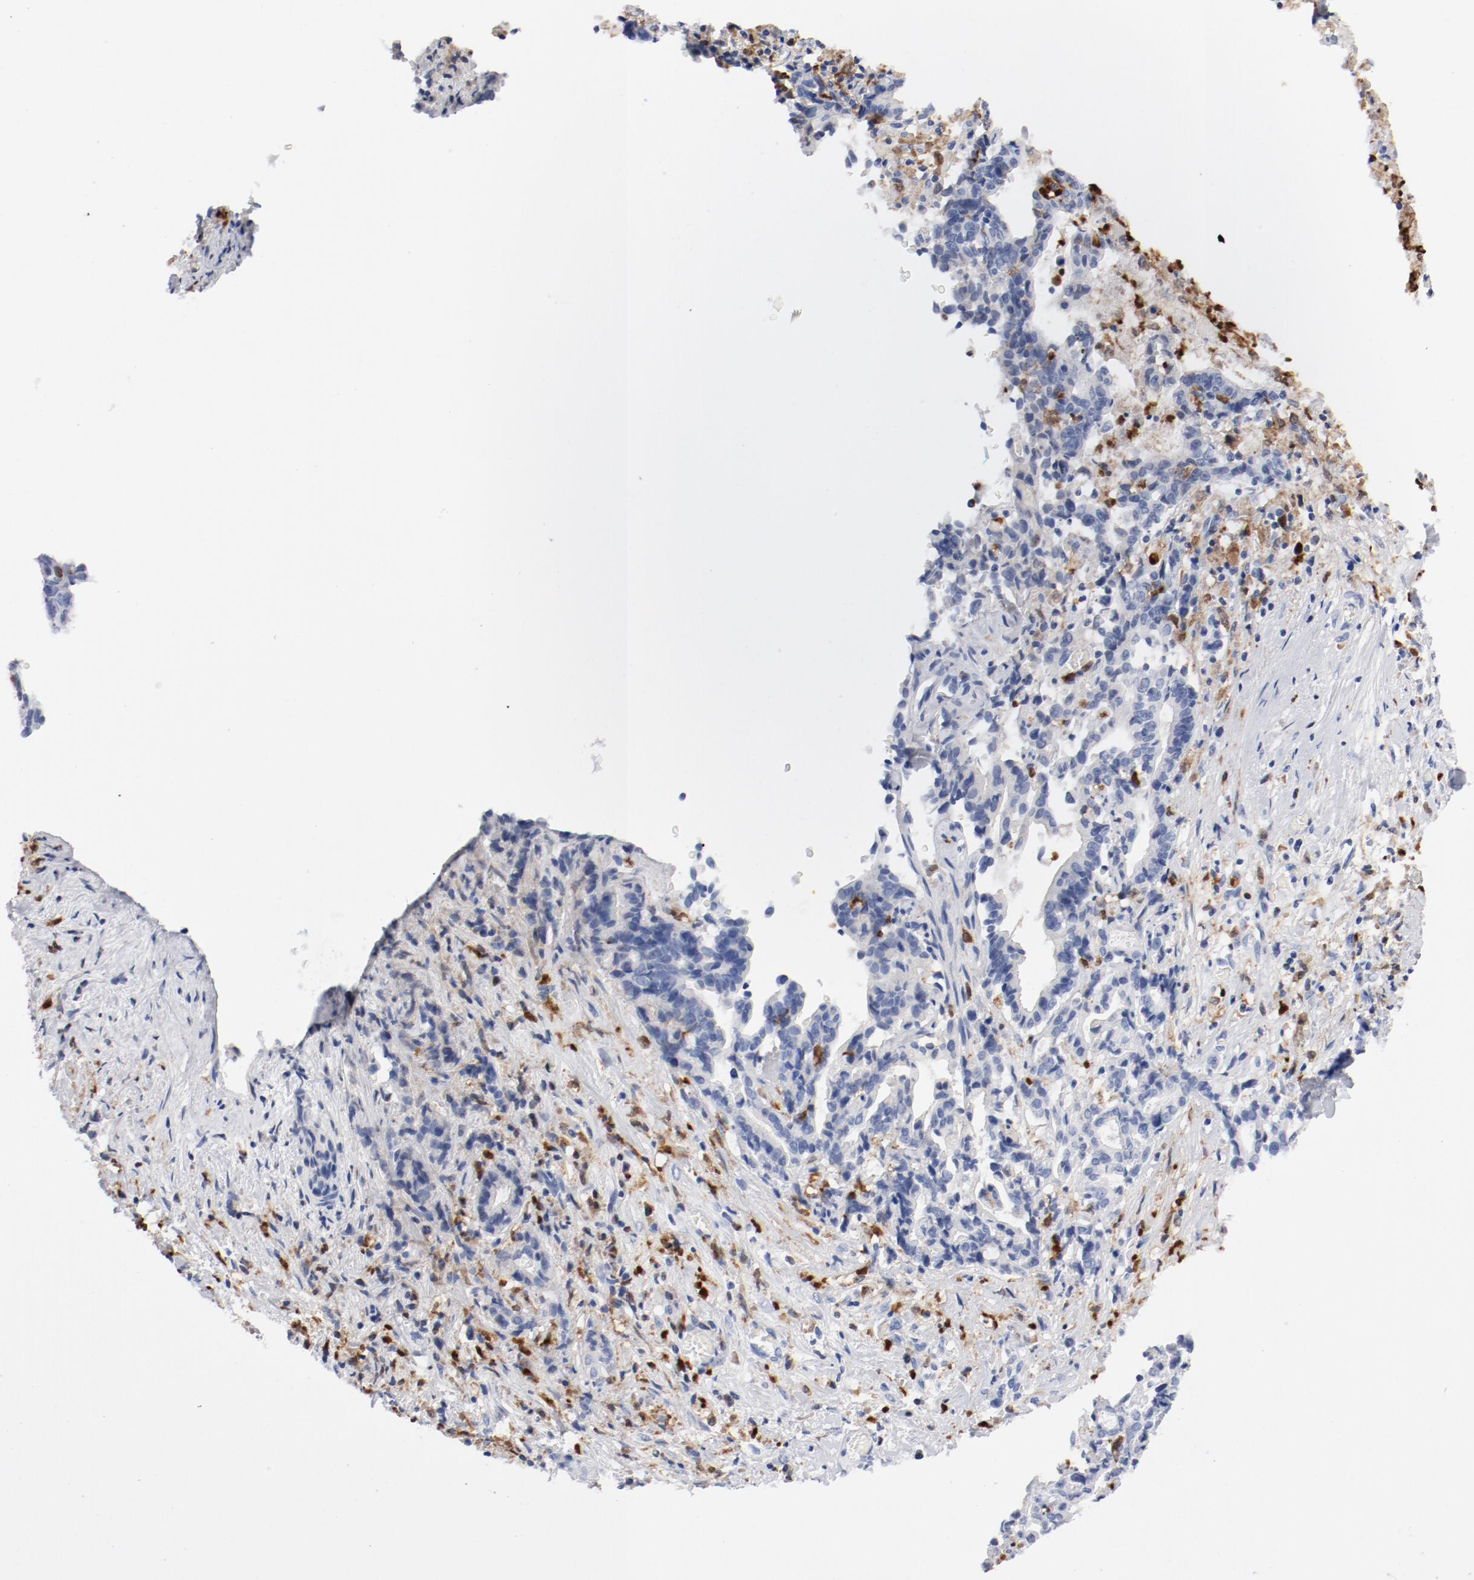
{"staining": {"intensity": "negative", "quantity": "none", "location": "none"}, "tissue": "liver cancer", "cell_type": "Tumor cells", "image_type": "cancer", "snomed": [{"axis": "morphology", "description": "Cholangiocarcinoma"}, {"axis": "topography", "description": "Liver"}], "caption": "This is a micrograph of immunohistochemistry (IHC) staining of liver cancer, which shows no positivity in tumor cells. The staining is performed using DAB (3,3'-diaminobenzidine) brown chromogen with nuclei counter-stained in using hematoxylin.", "gene": "NCF1", "patient": {"sex": "male", "age": 57}}